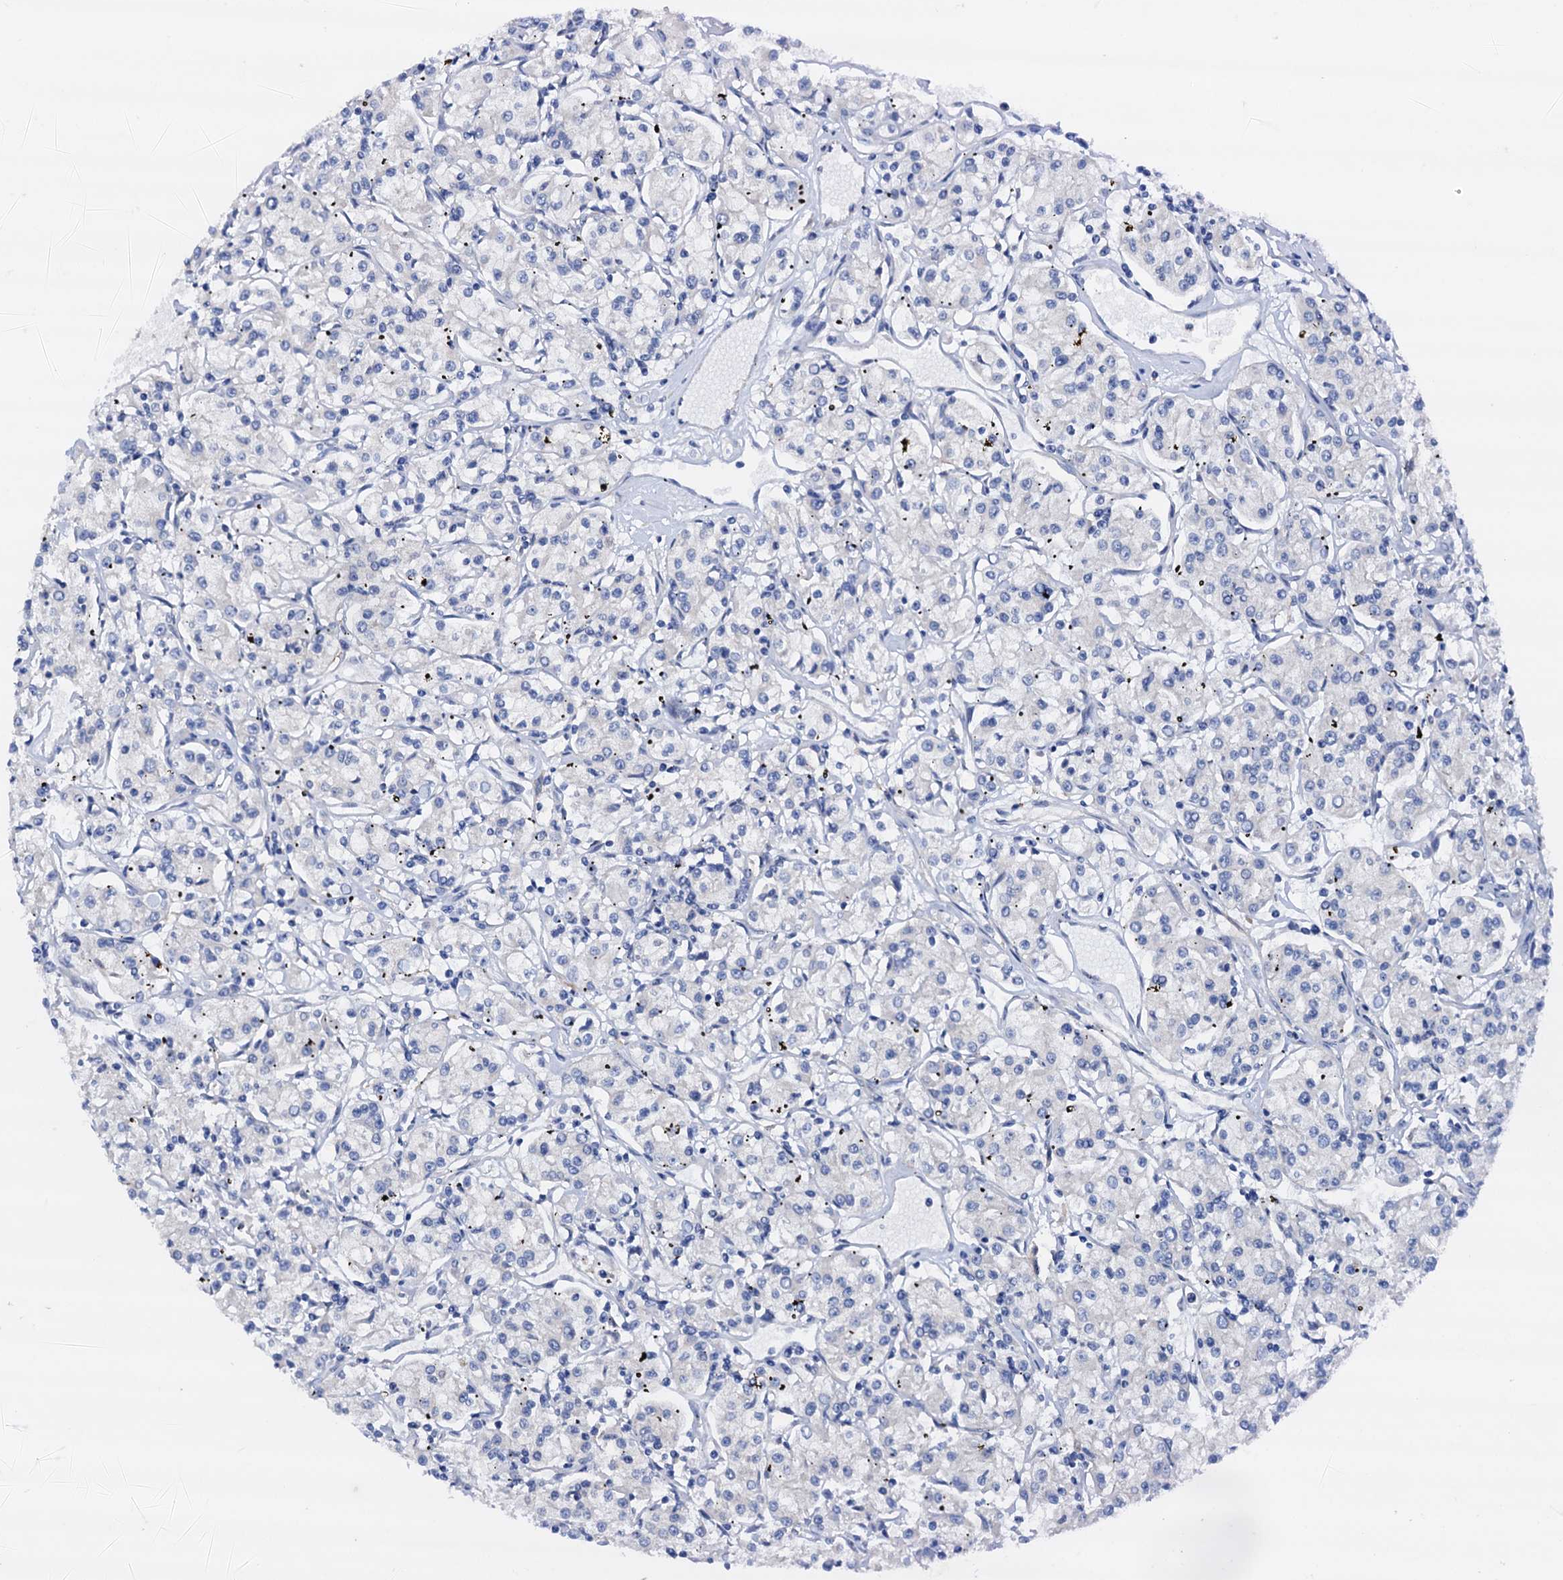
{"staining": {"intensity": "negative", "quantity": "none", "location": "none"}, "tissue": "renal cancer", "cell_type": "Tumor cells", "image_type": "cancer", "snomed": [{"axis": "morphology", "description": "Adenocarcinoma, NOS"}, {"axis": "topography", "description": "Kidney"}], "caption": "IHC of renal adenocarcinoma demonstrates no staining in tumor cells.", "gene": "RASSF9", "patient": {"sex": "female", "age": 59}}